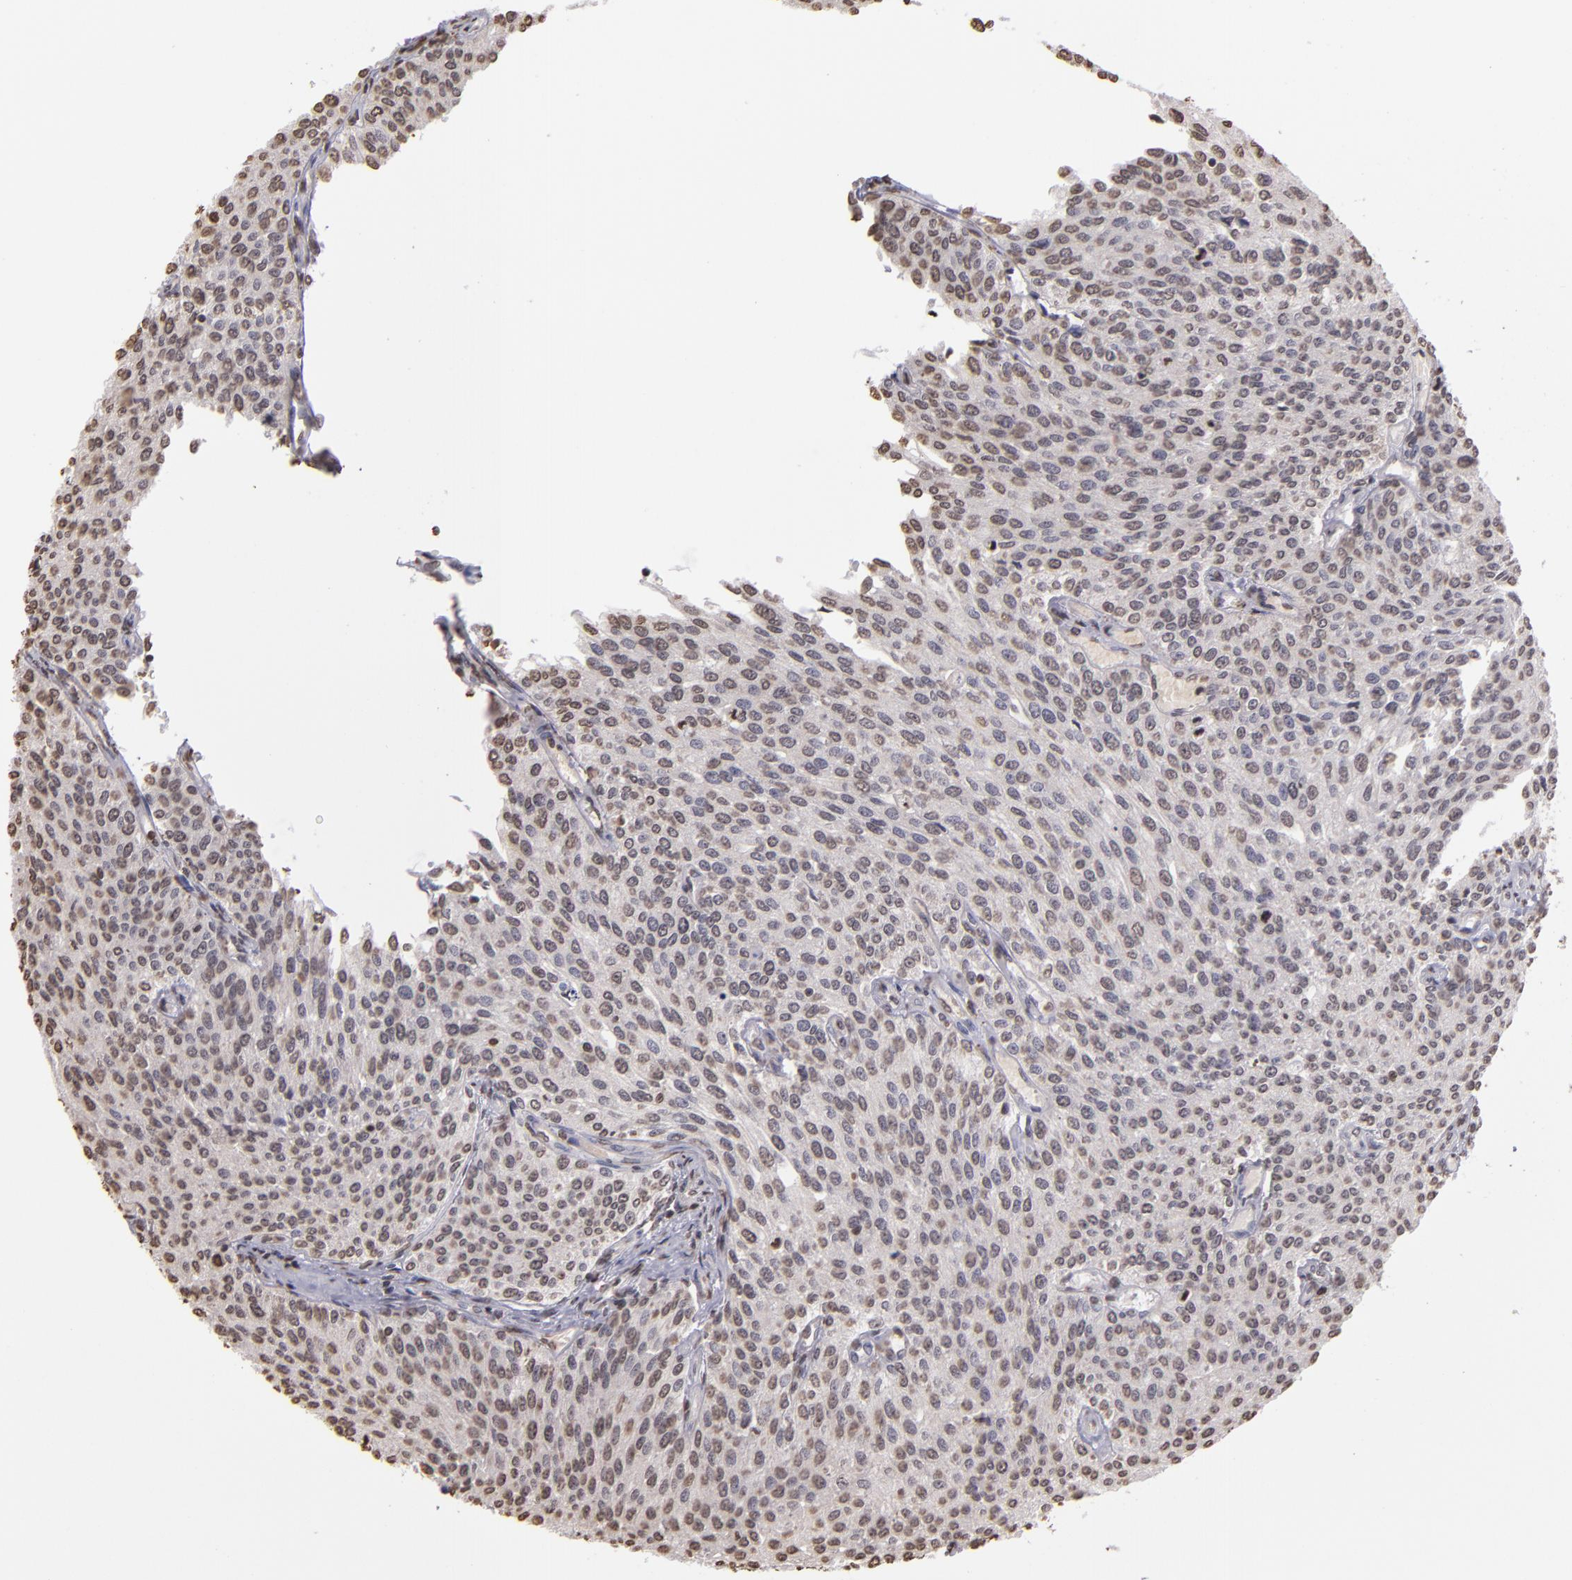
{"staining": {"intensity": "weak", "quantity": "<25%", "location": "nuclear"}, "tissue": "urothelial cancer", "cell_type": "Tumor cells", "image_type": "cancer", "snomed": [{"axis": "morphology", "description": "Urothelial carcinoma, Low grade"}, {"axis": "topography", "description": "Urinary bladder"}], "caption": "The image exhibits no staining of tumor cells in urothelial cancer.", "gene": "LBX1", "patient": {"sex": "female", "age": 73}}